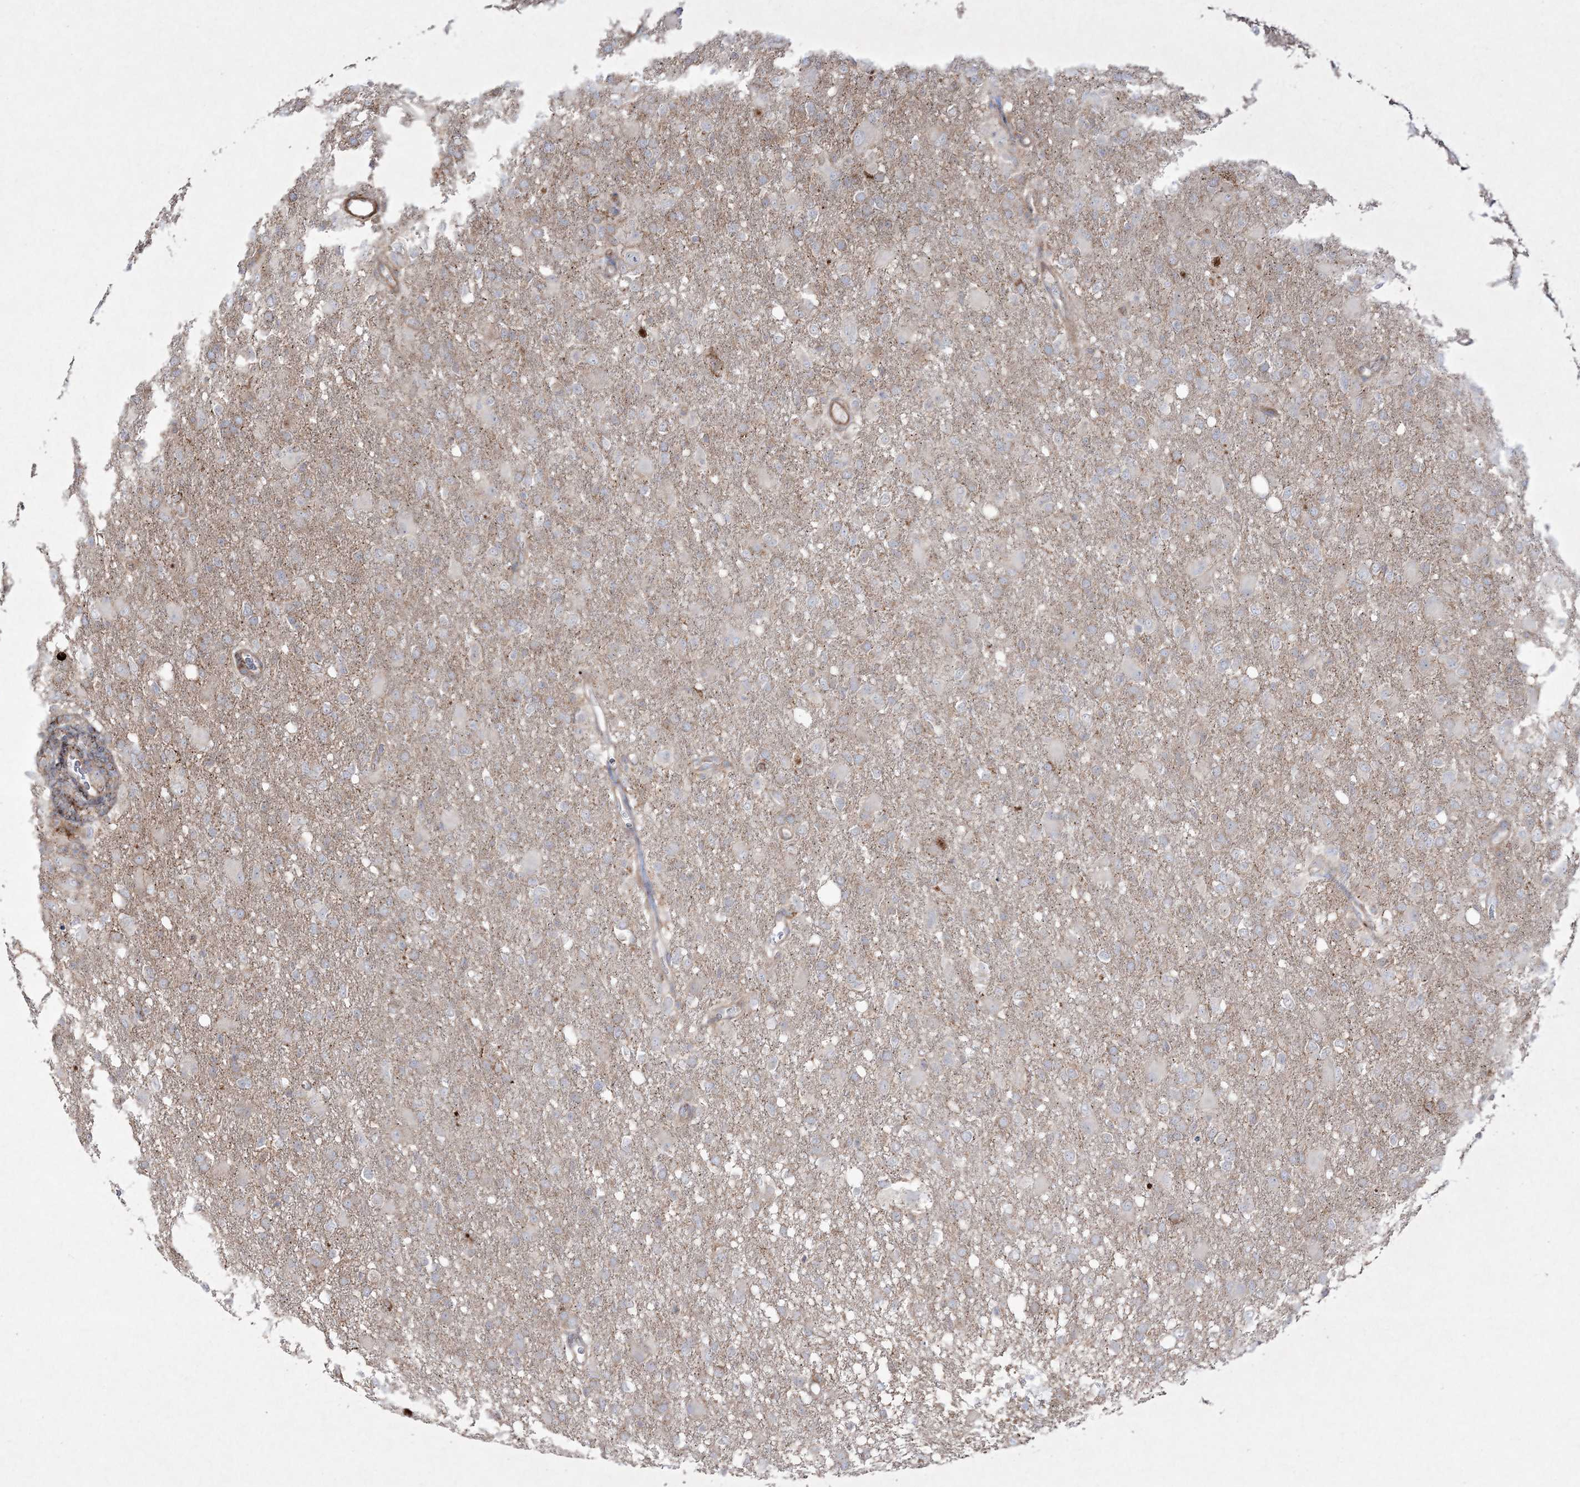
{"staining": {"intensity": "strong", "quantity": "<25%", "location": "cytoplasmic/membranous"}, "tissue": "glioma", "cell_type": "Tumor cells", "image_type": "cancer", "snomed": [{"axis": "morphology", "description": "Glioma, malignant, High grade"}, {"axis": "topography", "description": "Brain"}], "caption": "High-magnification brightfield microscopy of glioma stained with DAB (brown) and counterstained with hematoxylin (blue). tumor cells exhibit strong cytoplasmic/membranous staining is identified in about<25% of cells. (DAB (3,3'-diaminobenzidine) IHC, brown staining for protein, blue staining for nuclei).", "gene": "RICTOR", "patient": {"sex": "female", "age": 57}}